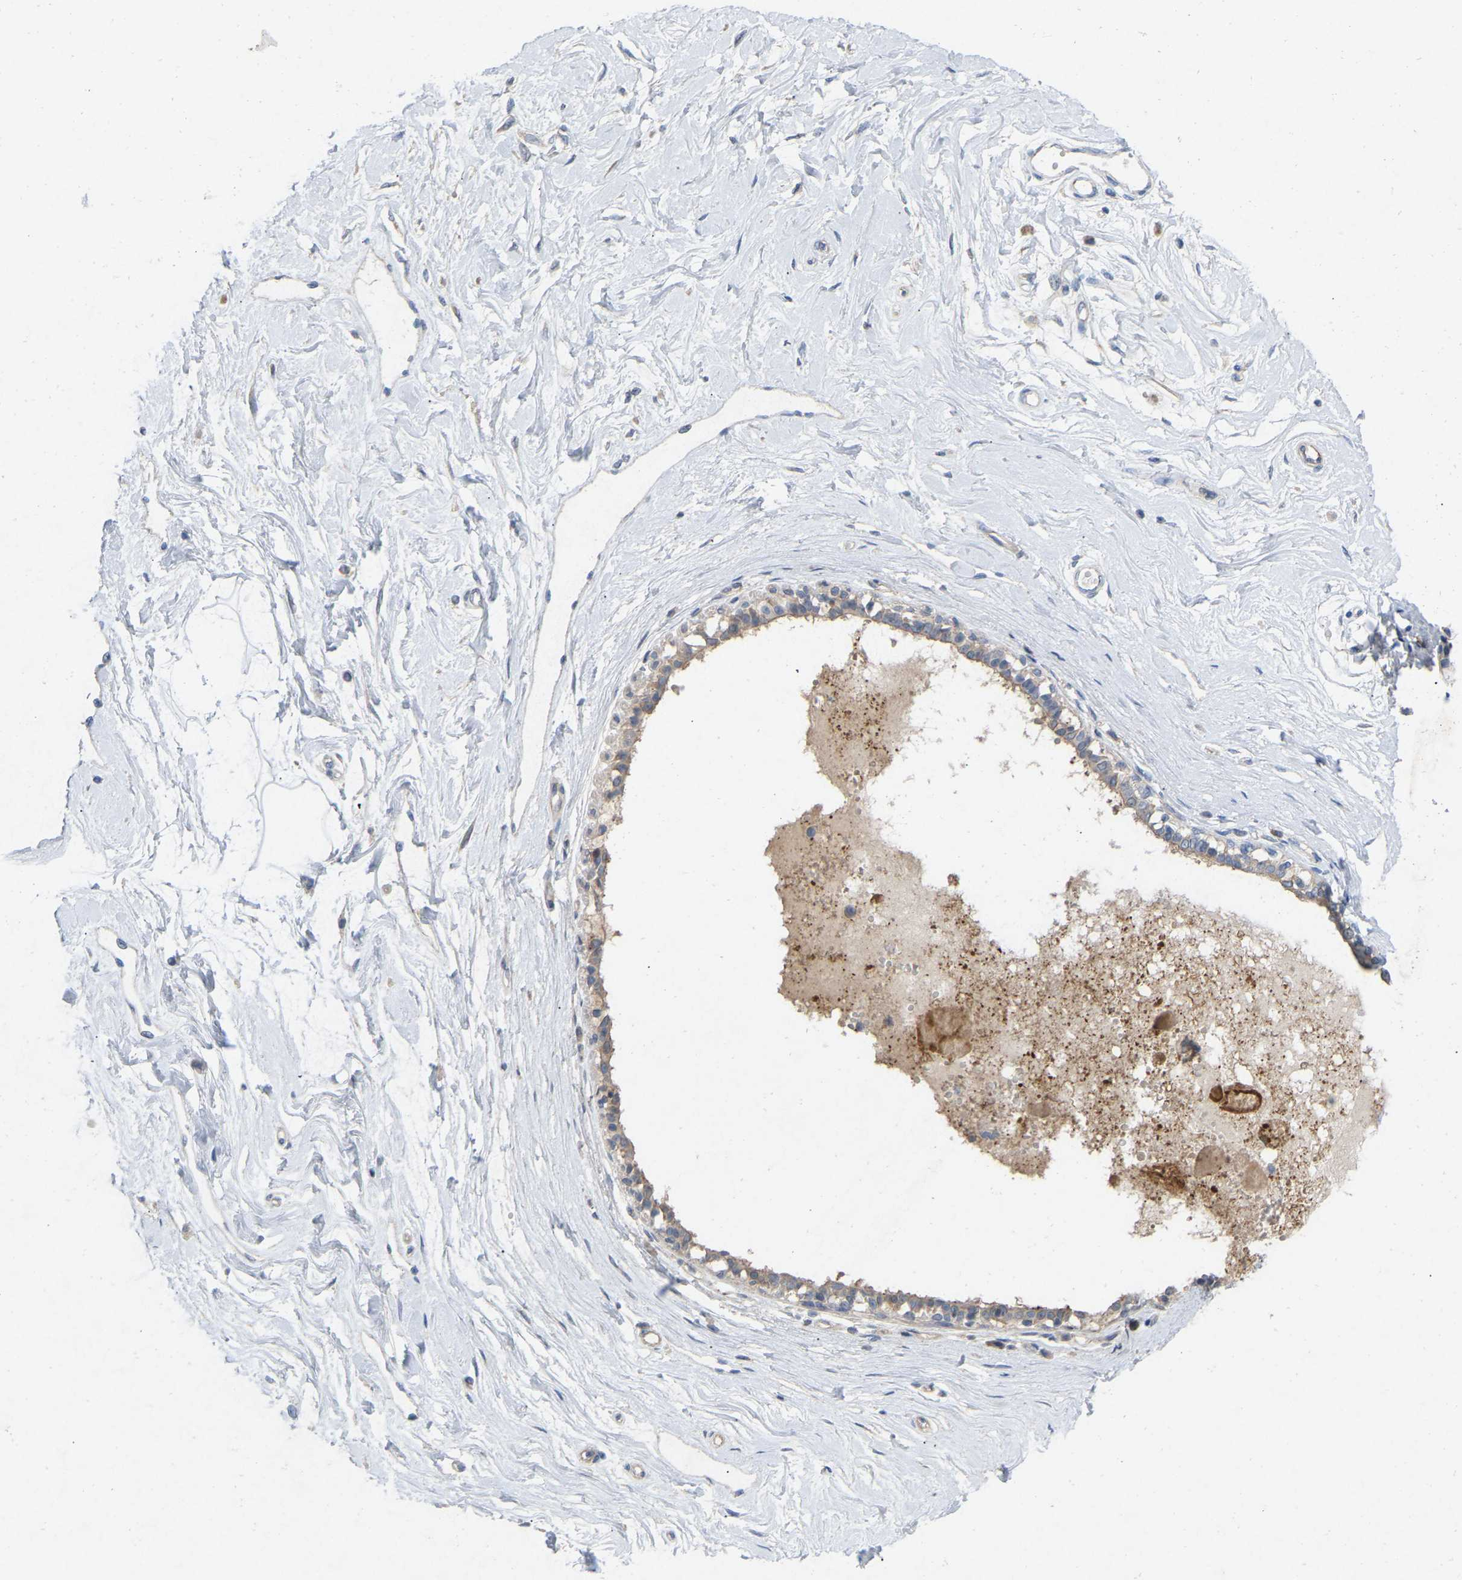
{"staining": {"intensity": "negative", "quantity": "none", "location": "none"}, "tissue": "breast", "cell_type": "Adipocytes", "image_type": "normal", "snomed": [{"axis": "morphology", "description": "Normal tissue, NOS"}, {"axis": "topography", "description": "Breast"}], "caption": "IHC histopathology image of unremarkable breast: breast stained with DAB (3,3'-diaminobenzidine) reveals no significant protein expression in adipocytes.", "gene": "RHEB", "patient": {"sex": "female", "age": 45}}